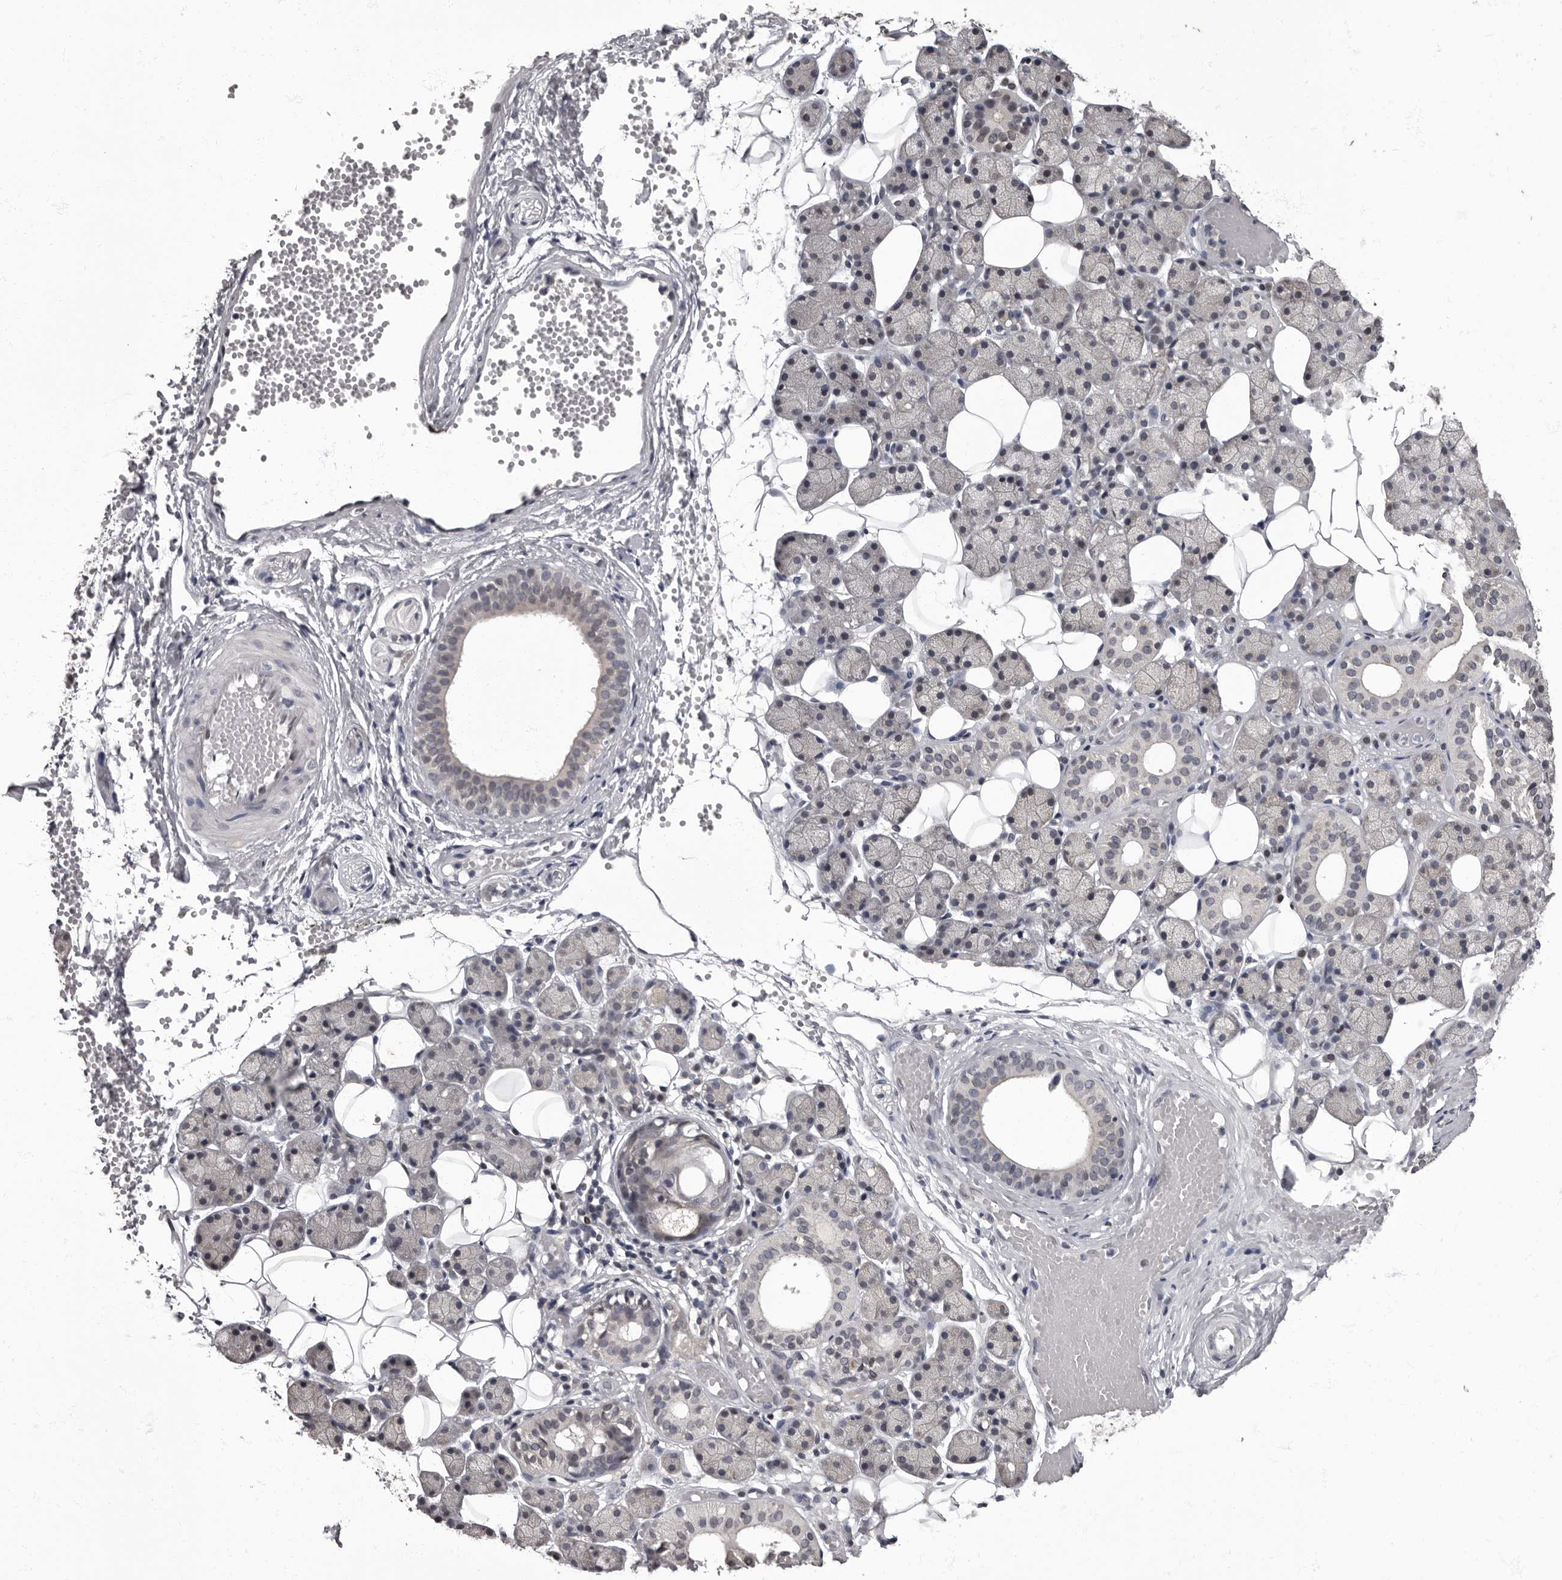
{"staining": {"intensity": "weak", "quantity": "<25%", "location": "nuclear"}, "tissue": "salivary gland", "cell_type": "Glandular cells", "image_type": "normal", "snomed": [{"axis": "morphology", "description": "Normal tissue, NOS"}, {"axis": "topography", "description": "Salivary gland"}], "caption": "The immunohistochemistry histopathology image has no significant staining in glandular cells of salivary gland.", "gene": "C1orf50", "patient": {"sex": "female", "age": 33}}